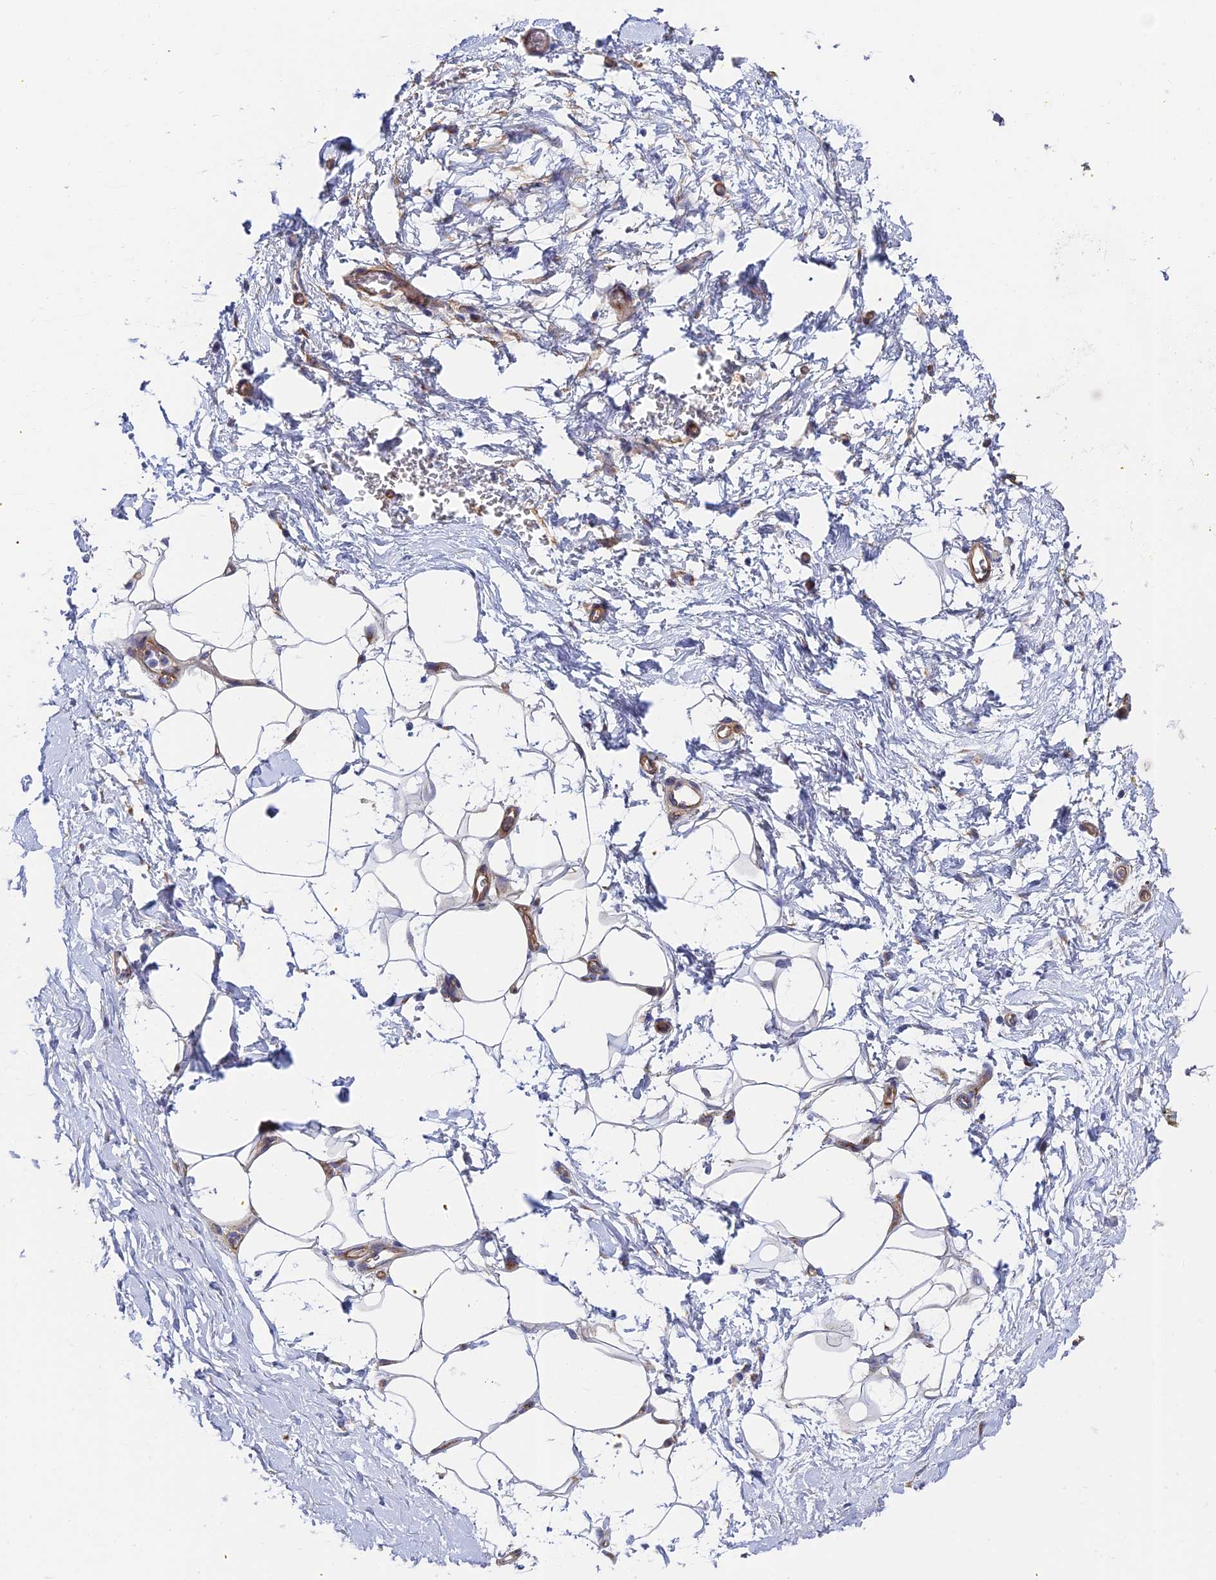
{"staining": {"intensity": "negative", "quantity": "none", "location": "none"}, "tissue": "adipose tissue", "cell_type": "Adipocytes", "image_type": "normal", "snomed": [{"axis": "morphology", "description": "Normal tissue, NOS"}, {"axis": "morphology", "description": "Adenocarcinoma, NOS"}, {"axis": "topography", "description": "Pancreas"}, {"axis": "topography", "description": "Peripheral nerve tissue"}], "caption": "Immunohistochemistry photomicrograph of benign adipose tissue: adipose tissue stained with DAB (3,3'-diaminobenzidine) displays no significant protein positivity in adipocytes. (DAB (3,3'-diaminobenzidine) immunohistochemistry, high magnification).", "gene": "ADGRF3", "patient": {"sex": "male", "age": 59}}